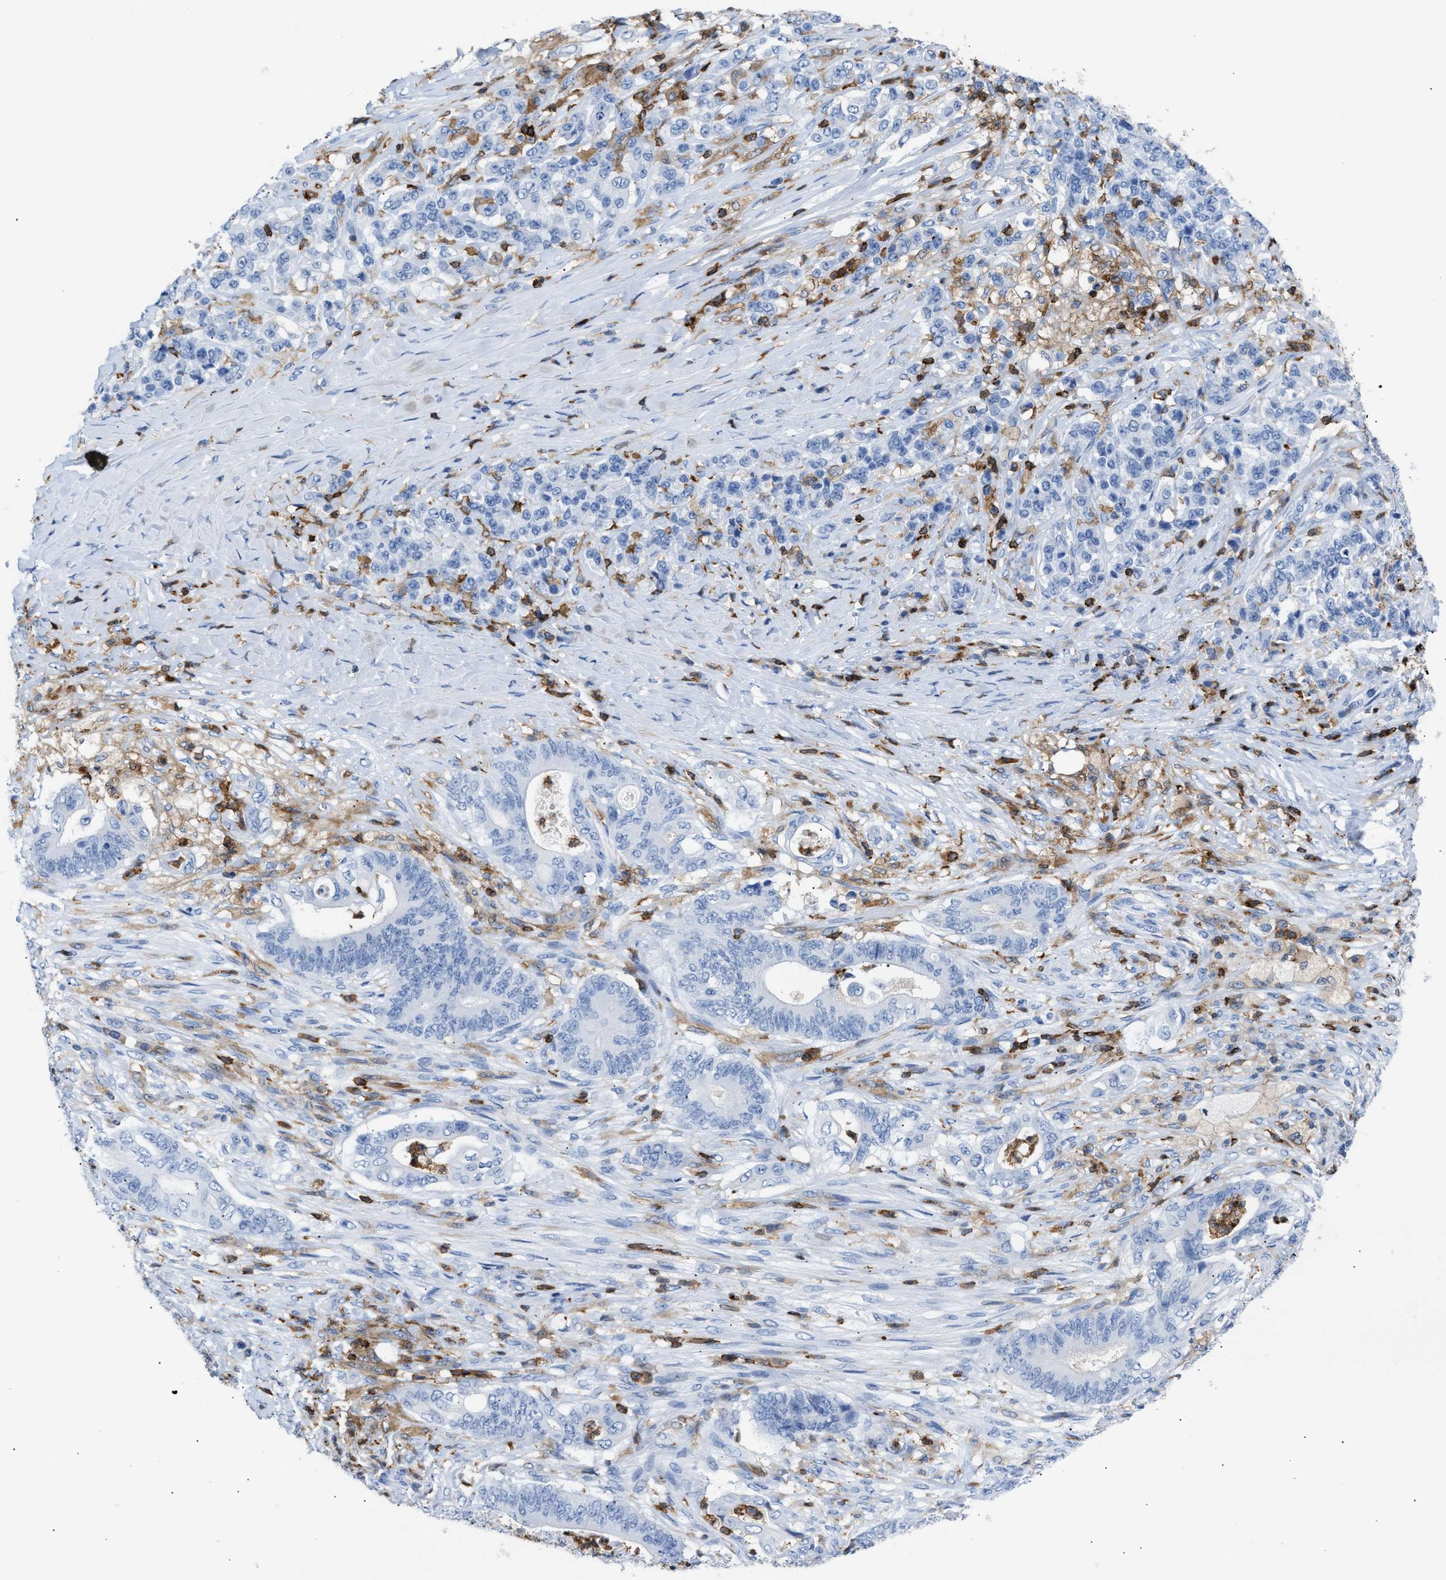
{"staining": {"intensity": "negative", "quantity": "none", "location": "none"}, "tissue": "stomach cancer", "cell_type": "Tumor cells", "image_type": "cancer", "snomed": [{"axis": "morphology", "description": "Adenocarcinoma, NOS"}, {"axis": "topography", "description": "Stomach"}], "caption": "The IHC photomicrograph has no significant positivity in tumor cells of stomach adenocarcinoma tissue. (Brightfield microscopy of DAB (3,3'-diaminobenzidine) IHC at high magnification).", "gene": "LCP1", "patient": {"sex": "female", "age": 73}}